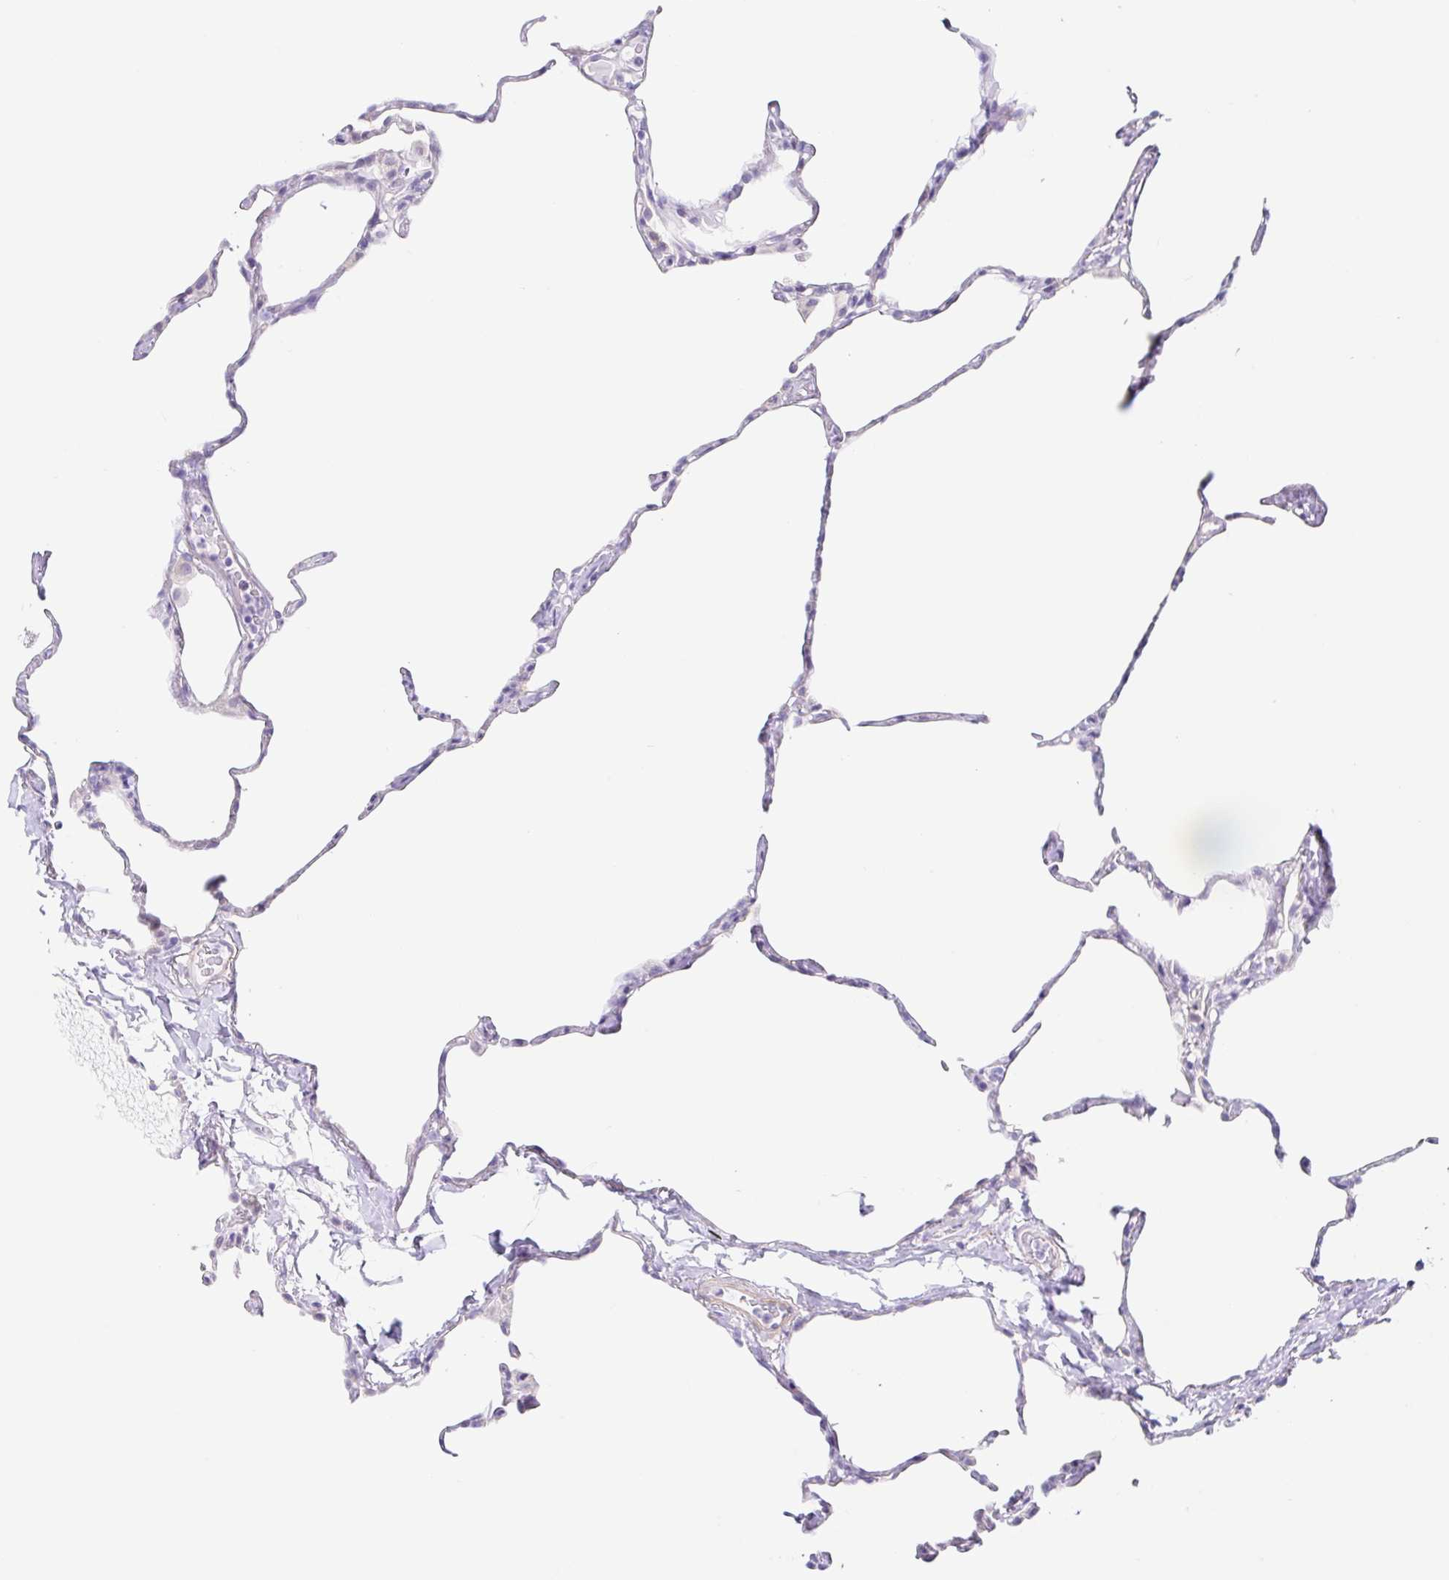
{"staining": {"intensity": "negative", "quantity": "none", "location": "none"}, "tissue": "lung", "cell_type": "Alveolar cells", "image_type": "normal", "snomed": [{"axis": "morphology", "description": "Normal tissue, NOS"}, {"axis": "topography", "description": "Lung"}], "caption": "The immunohistochemistry histopathology image has no significant staining in alveolar cells of lung.", "gene": "DCAF17", "patient": {"sex": "male", "age": 65}}